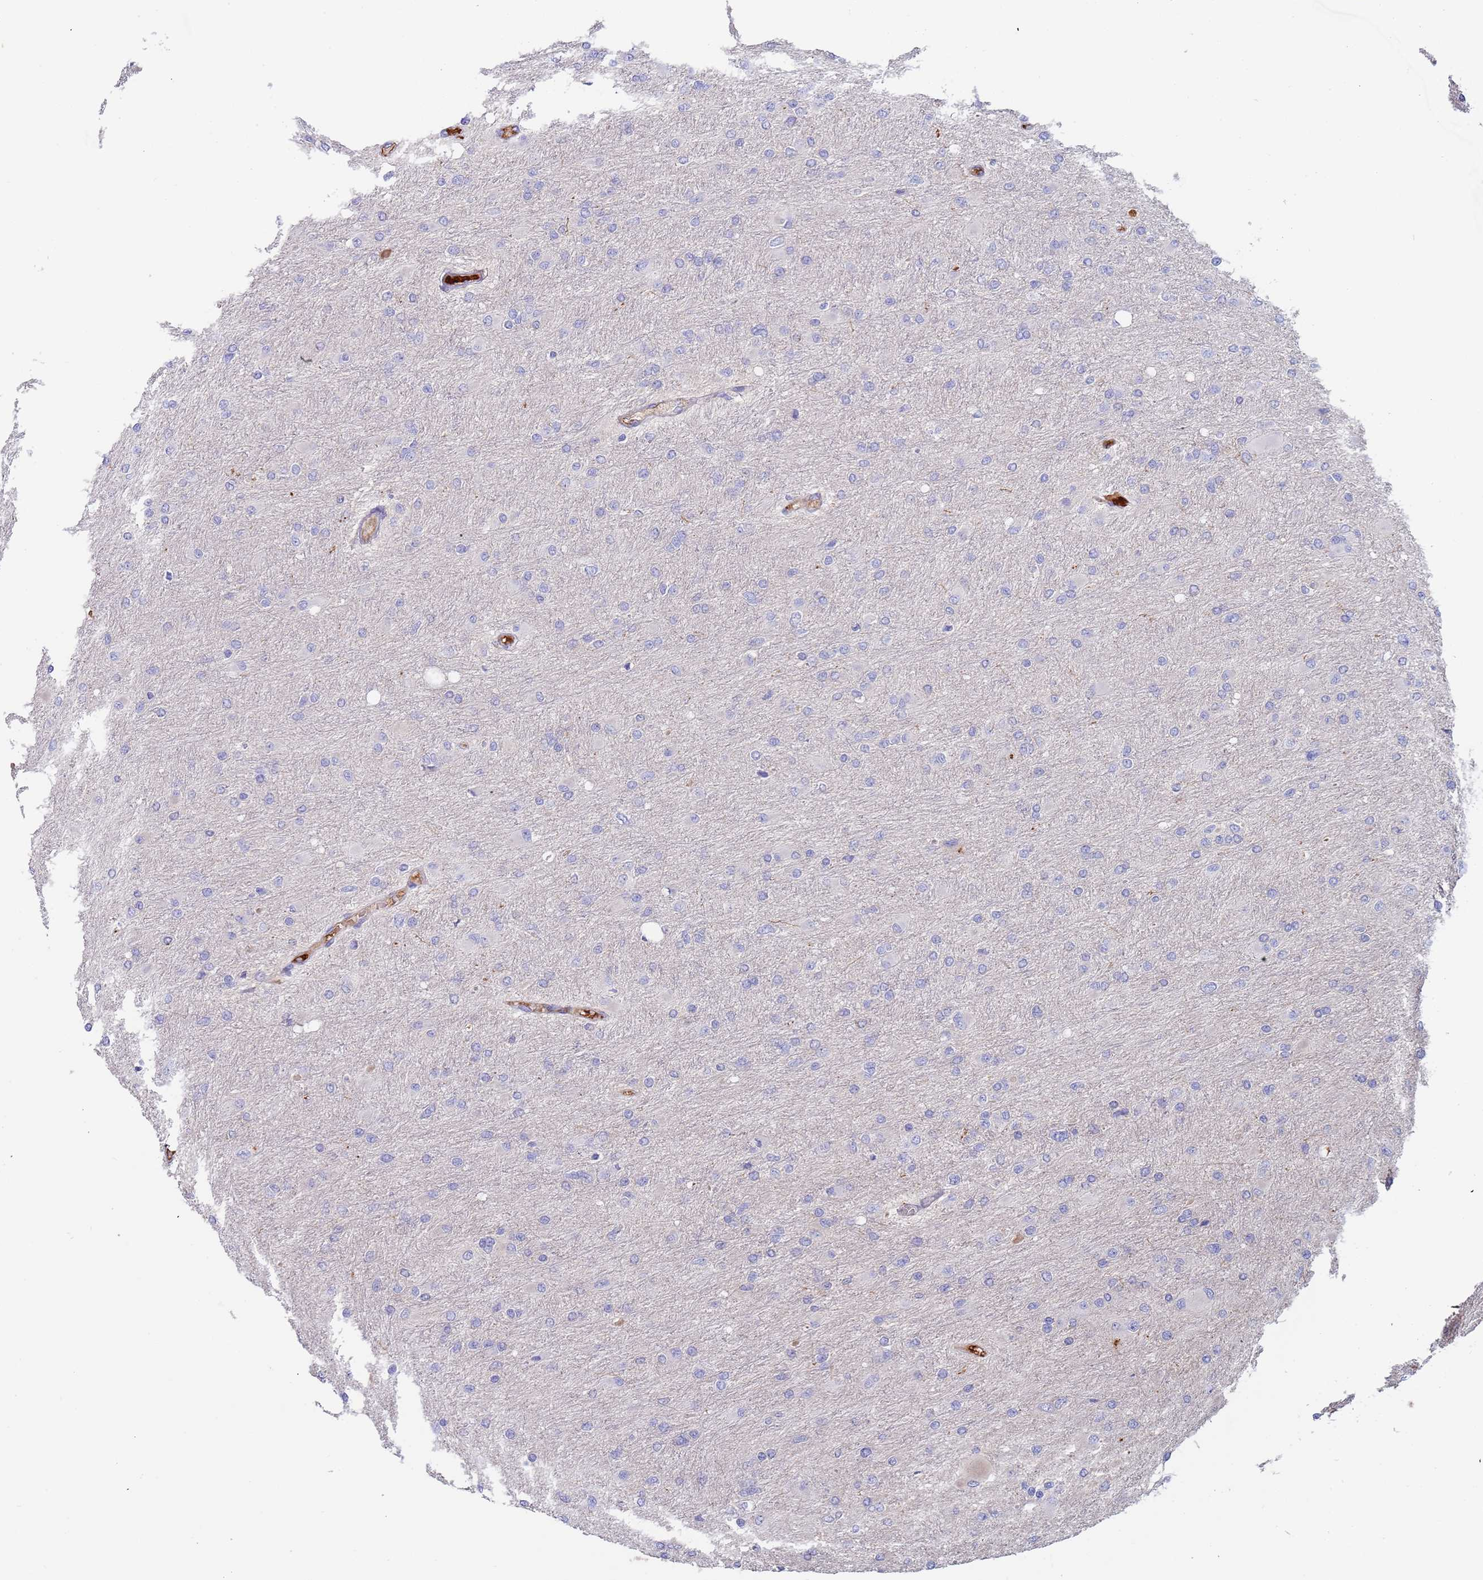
{"staining": {"intensity": "negative", "quantity": "none", "location": "none"}, "tissue": "glioma", "cell_type": "Tumor cells", "image_type": "cancer", "snomed": [{"axis": "morphology", "description": "Glioma, malignant, High grade"}, {"axis": "topography", "description": "Cerebral cortex"}], "caption": "Immunohistochemical staining of human malignant glioma (high-grade) reveals no significant staining in tumor cells. Brightfield microscopy of immunohistochemistry stained with DAB (brown) and hematoxylin (blue), captured at high magnification.", "gene": "CYSLTR2", "patient": {"sex": "female", "age": 36}}